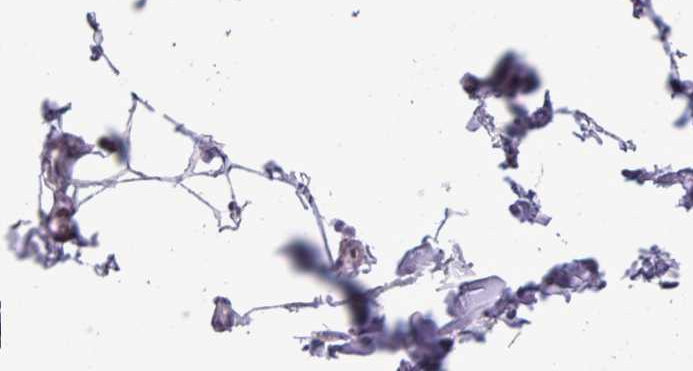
{"staining": {"intensity": "negative", "quantity": "none", "location": "none"}, "tissue": "adipose tissue", "cell_type": "Adipocytes", "image_type": "normal", "snomed": [{"axis": "morphology", "description": "Normal tissue, NOS"}, {"axis": "topography", "description": "Vascular tissue"}, {"axis": "topography", "description": "Peripheral nerve tissue"}], "caption": "Immunohistochemical staining of benign human adipose tissue shows no significant positivity in adipocytes. Brightfield microscopy of immunohistochemistry stained with DAB (brown) and hematoxylin (blue), captured at high magnification.", "gene": "SGPP1", "patient": {"sex": "male", "age": 41}}